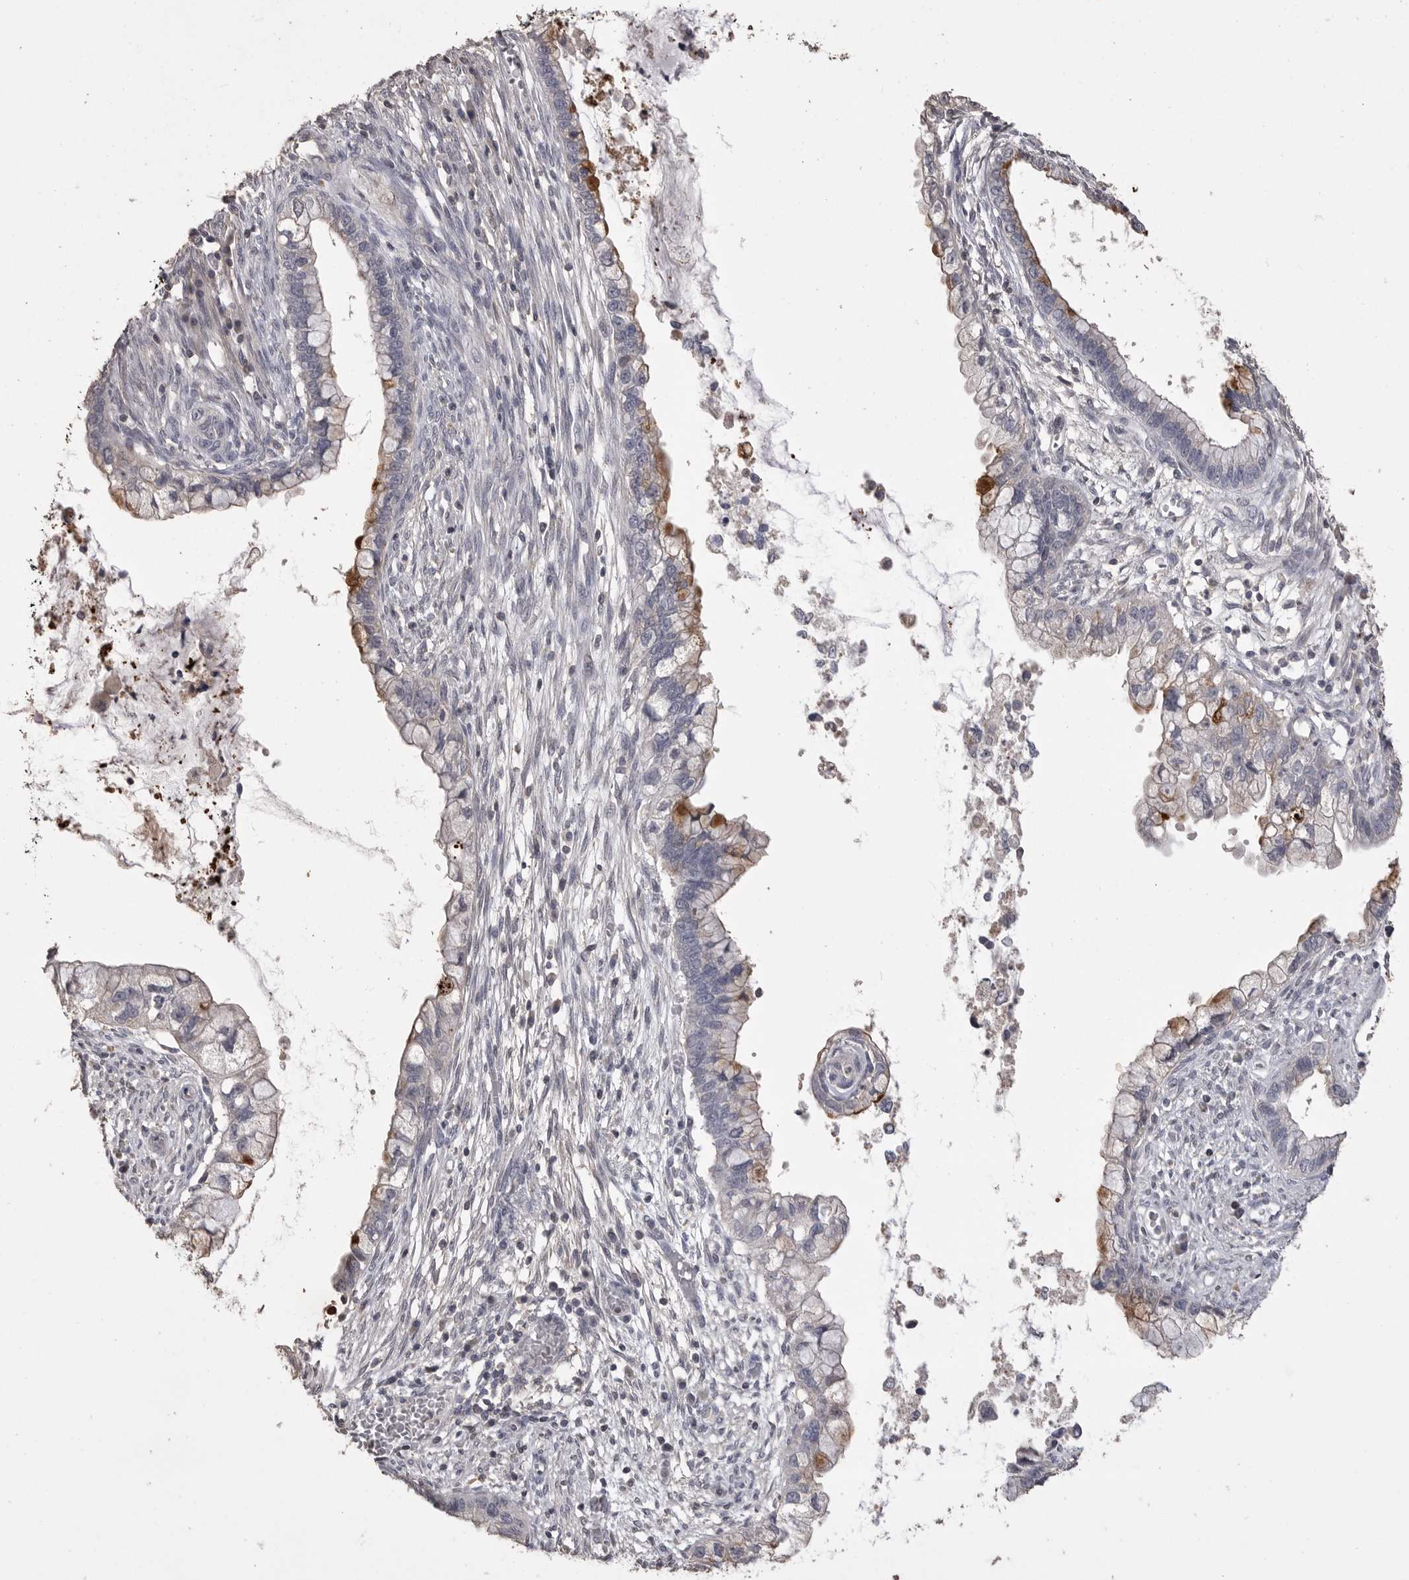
{"staining": {"intensity": "moderate", "quantity": "<25%", "location": "cytoplasmic/membranous"}, "tissue": "cervical cancer", "cell_type": "Tumor cells", "image_type": "cancer", "snomed": [{"axis": "morphology", "description": "Adenocarcinoma, NOS"}, {"axis": "topography", "description": "Cervix"}], "caption": "Brown immunohistochemical staining in cervical cancer reveals moderate cytoplasmic/membranous staining in about <25% of tumor cells.", "gene": "MMP7", "patient": {"sex": "female", "age": 44}}